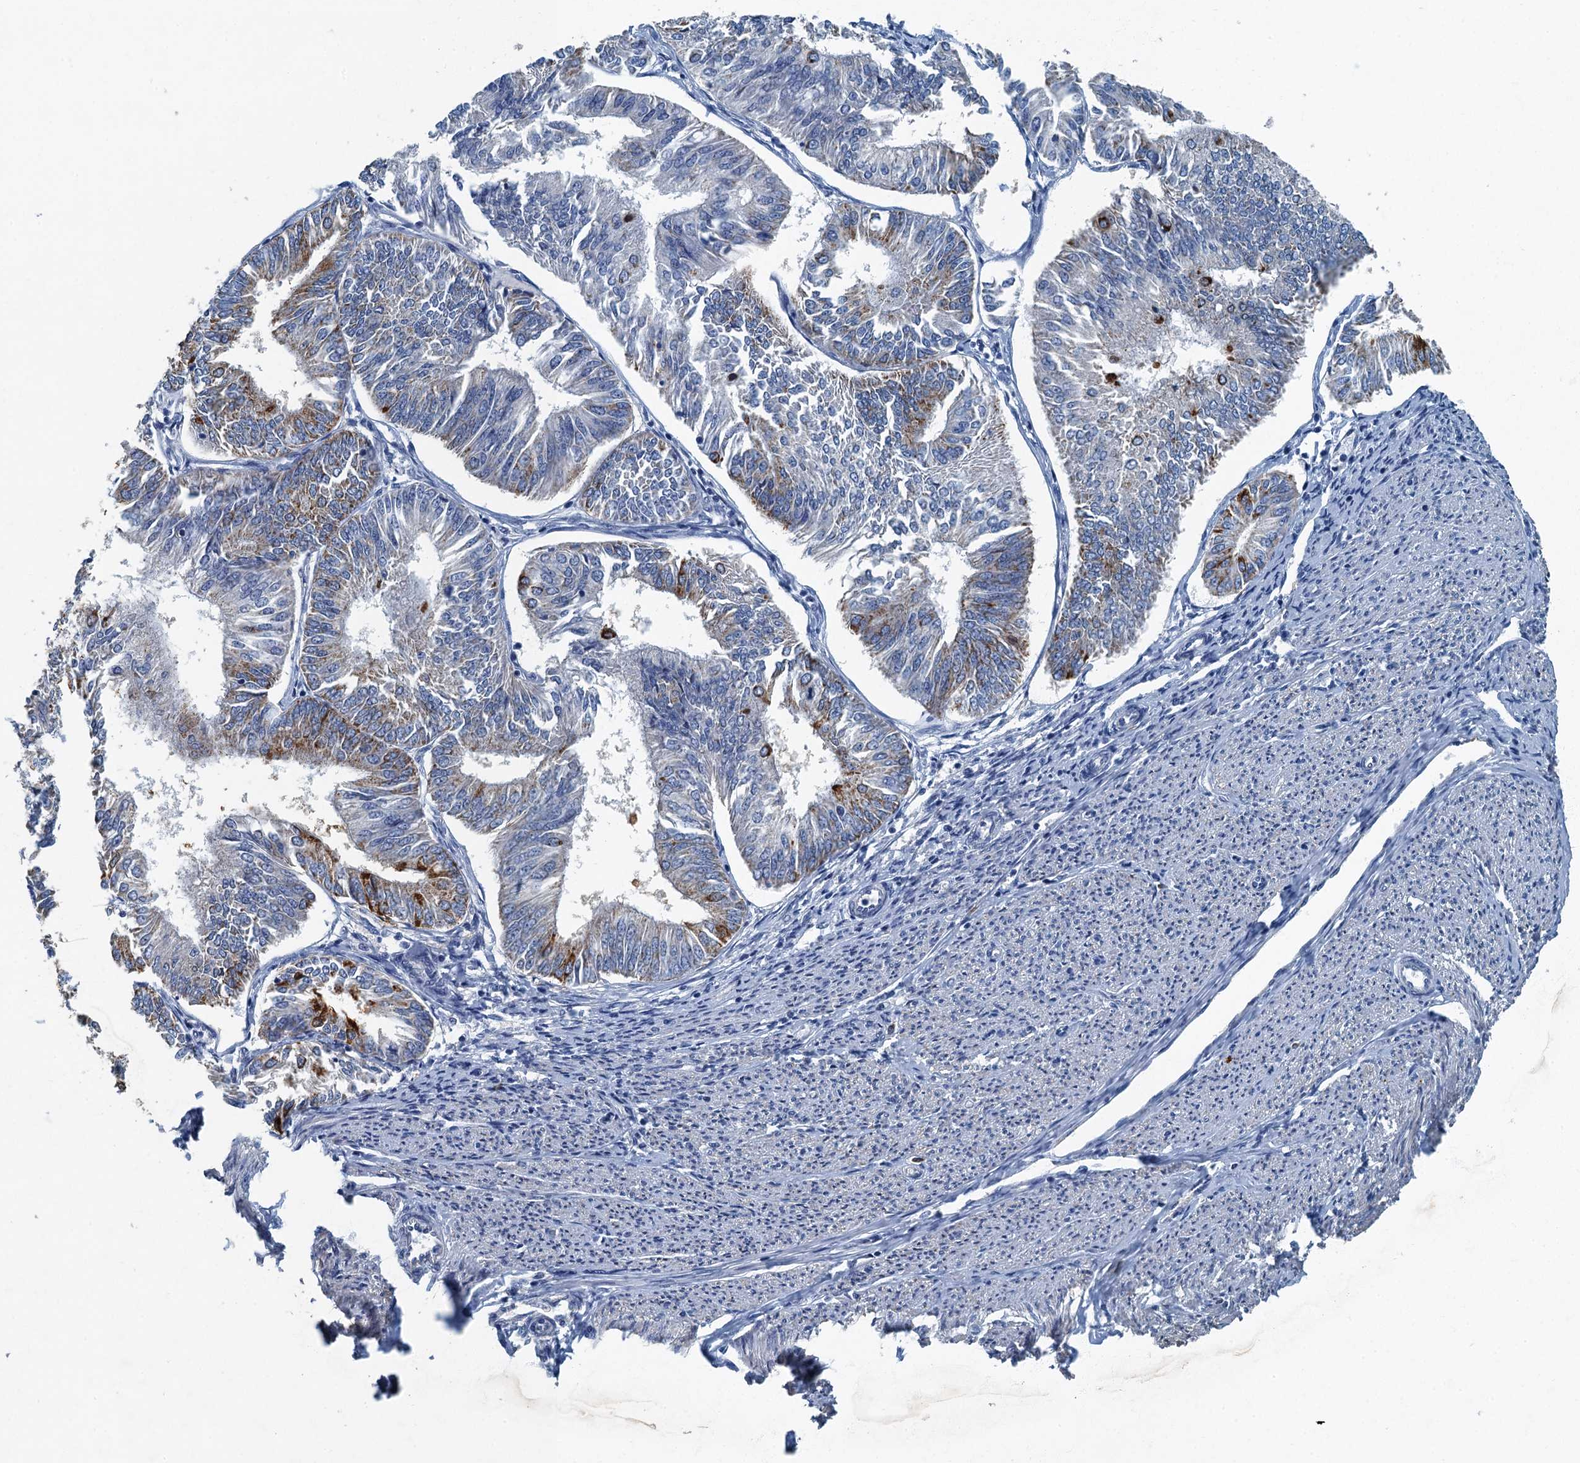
{"staining": {"intensity": "strong", "quantity": "<25%", "location": "cytoplasmic/membranous"}, "tissue": "endometrial cancer", "cell_type": "Tumor cells", "image_type": "cancer", "snomed": [{"axis": "morphology", "description": "Adenocarcinoma, NOS"}, {"axis": "topography", "description": "Endometrium"}], "caption": "Endometrial adenocarcinoma was stained to show a protein in brown. There is medium levels of strong cytoplasmic/membranous expression in approximately <25% of tumor cells.", "gene": "GADL1", "patient": {"sex": "female", "age": 58}}